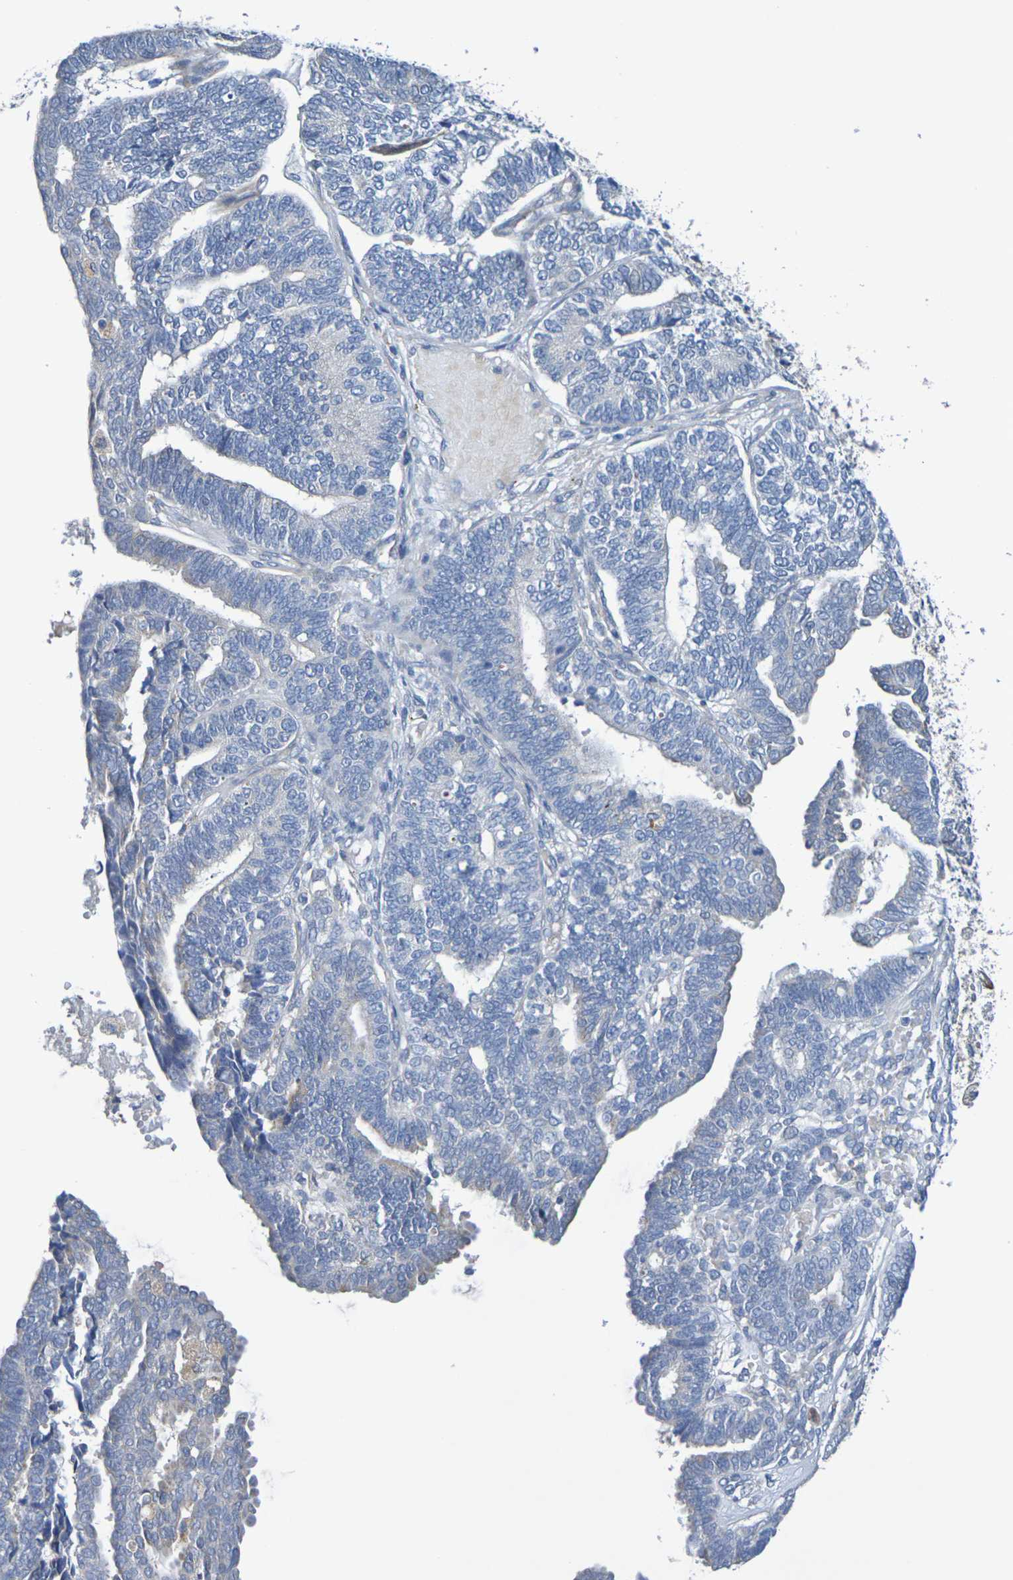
{"staining": {"intensity": "negative", "quantity": "none", "location": "none"}, "tissue": "endometrial cancer", "cell_type": "Tumor cells", "image_type": "cancer", "snomed": [{"axis": "morphology", "description": "Adenocarcinoma, NOS"}, {"axis": "topography", "description": "Endometrium"}], "caption": "The micrograph shows no significant staining in tumor cells of endometrial cancer. (DAB (3,3'-diaminobenzidine) immunohistochemistry (IHC), high magnification).", "gene": "SDC4", "patient": {"sex": "female", "age": 70}}